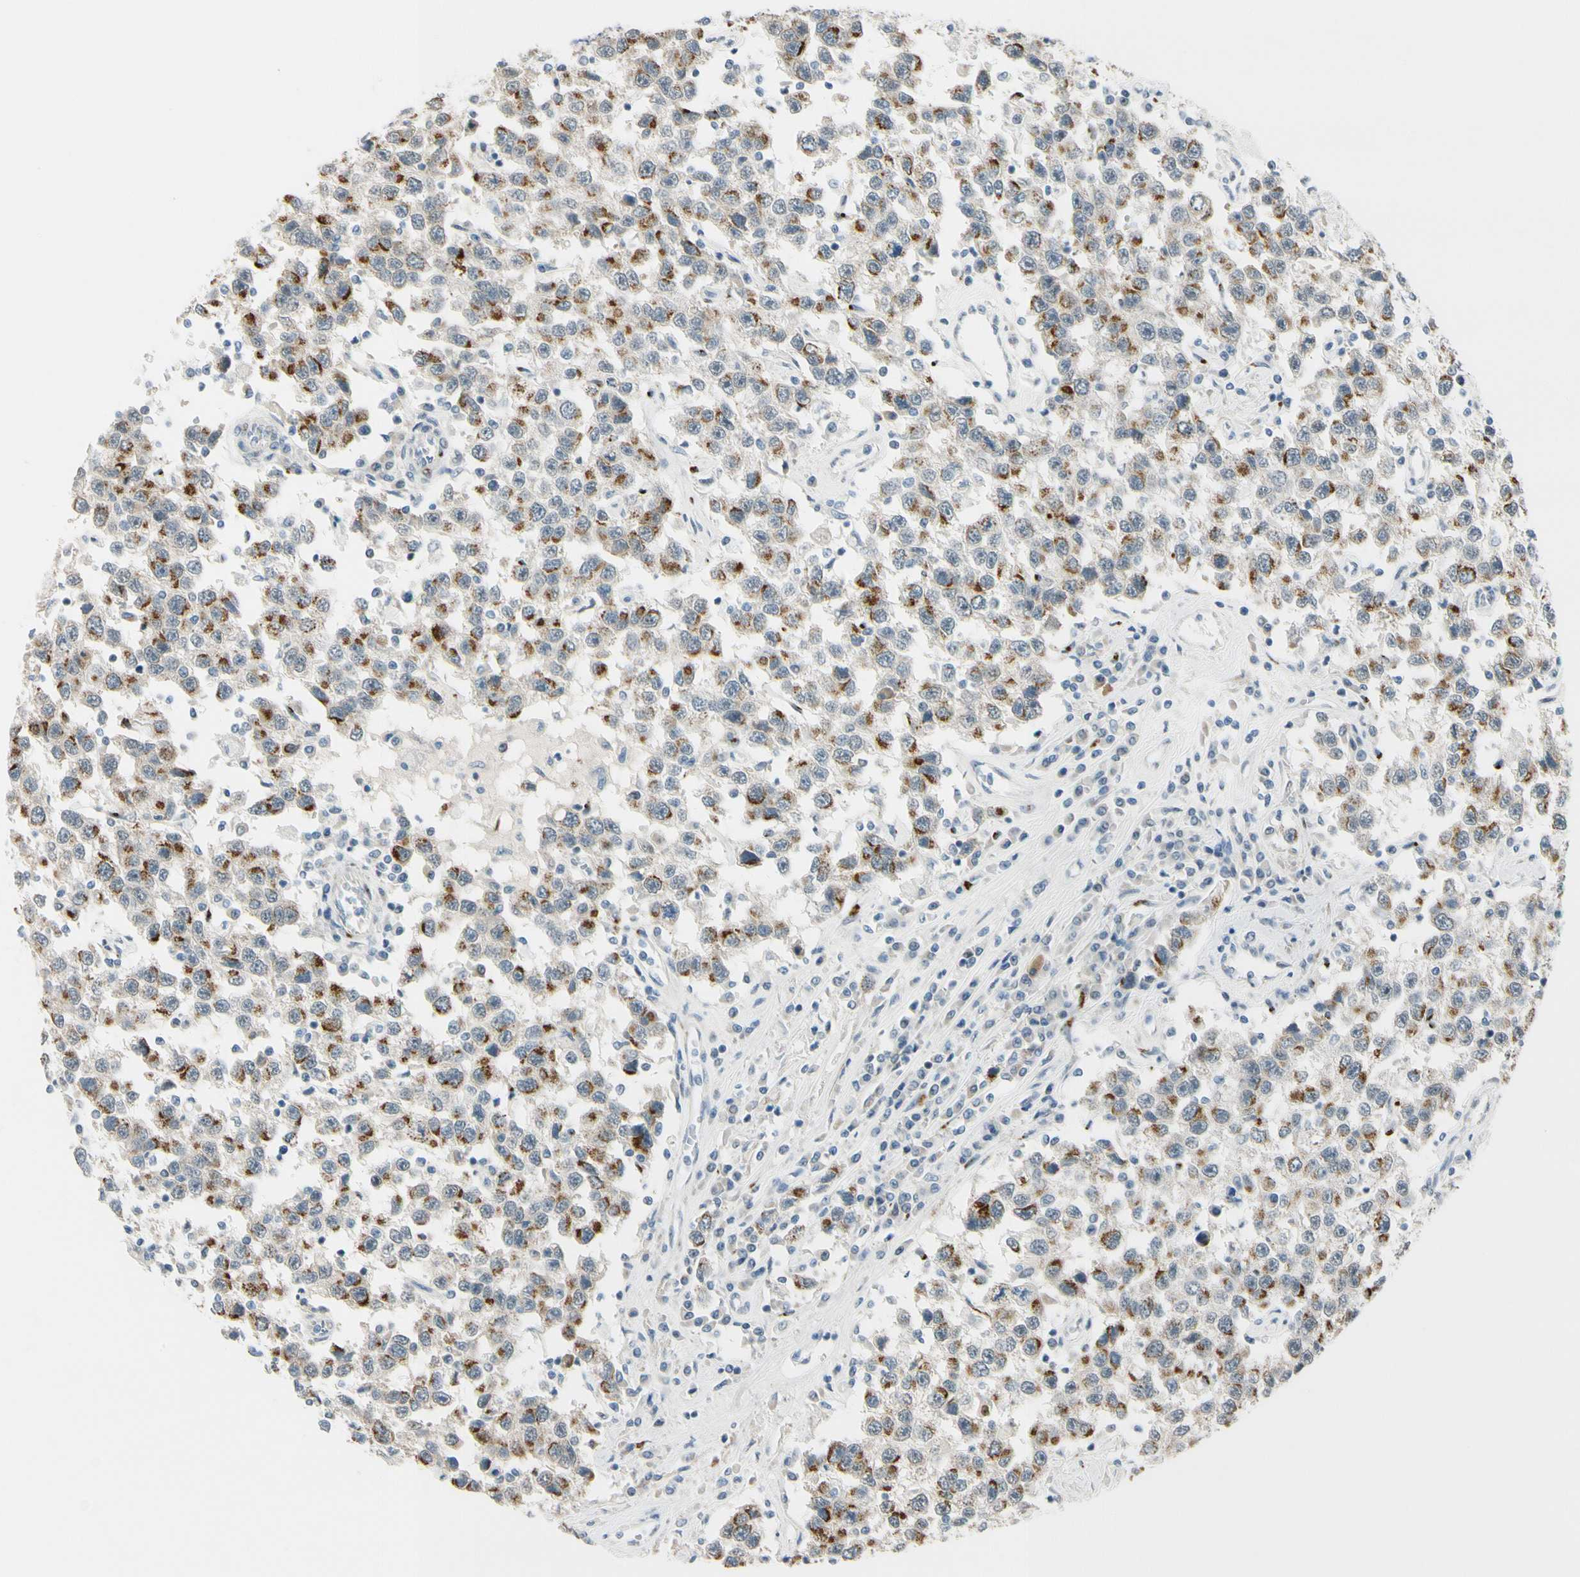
{"staining": {"intensity": "strong", "quantity": ">75%", "location": "cytoplasmic/membranous"}, "tissue": "testis cancer", "cell_type": "Tumor cells", "image_type": "cancer", "snomed": [{"axis": "morphology", "description": "Seminoma, NOS"}, {"axis": "topography", "description": "Testis"}], "caption": "The immunohistochemical stain shows strong cytoplasmic/membranous positivity in tumor cells of testis cancer tissue.", "gene": "B4GALNT1", "patient": {"sex": "male", "age": 41}}